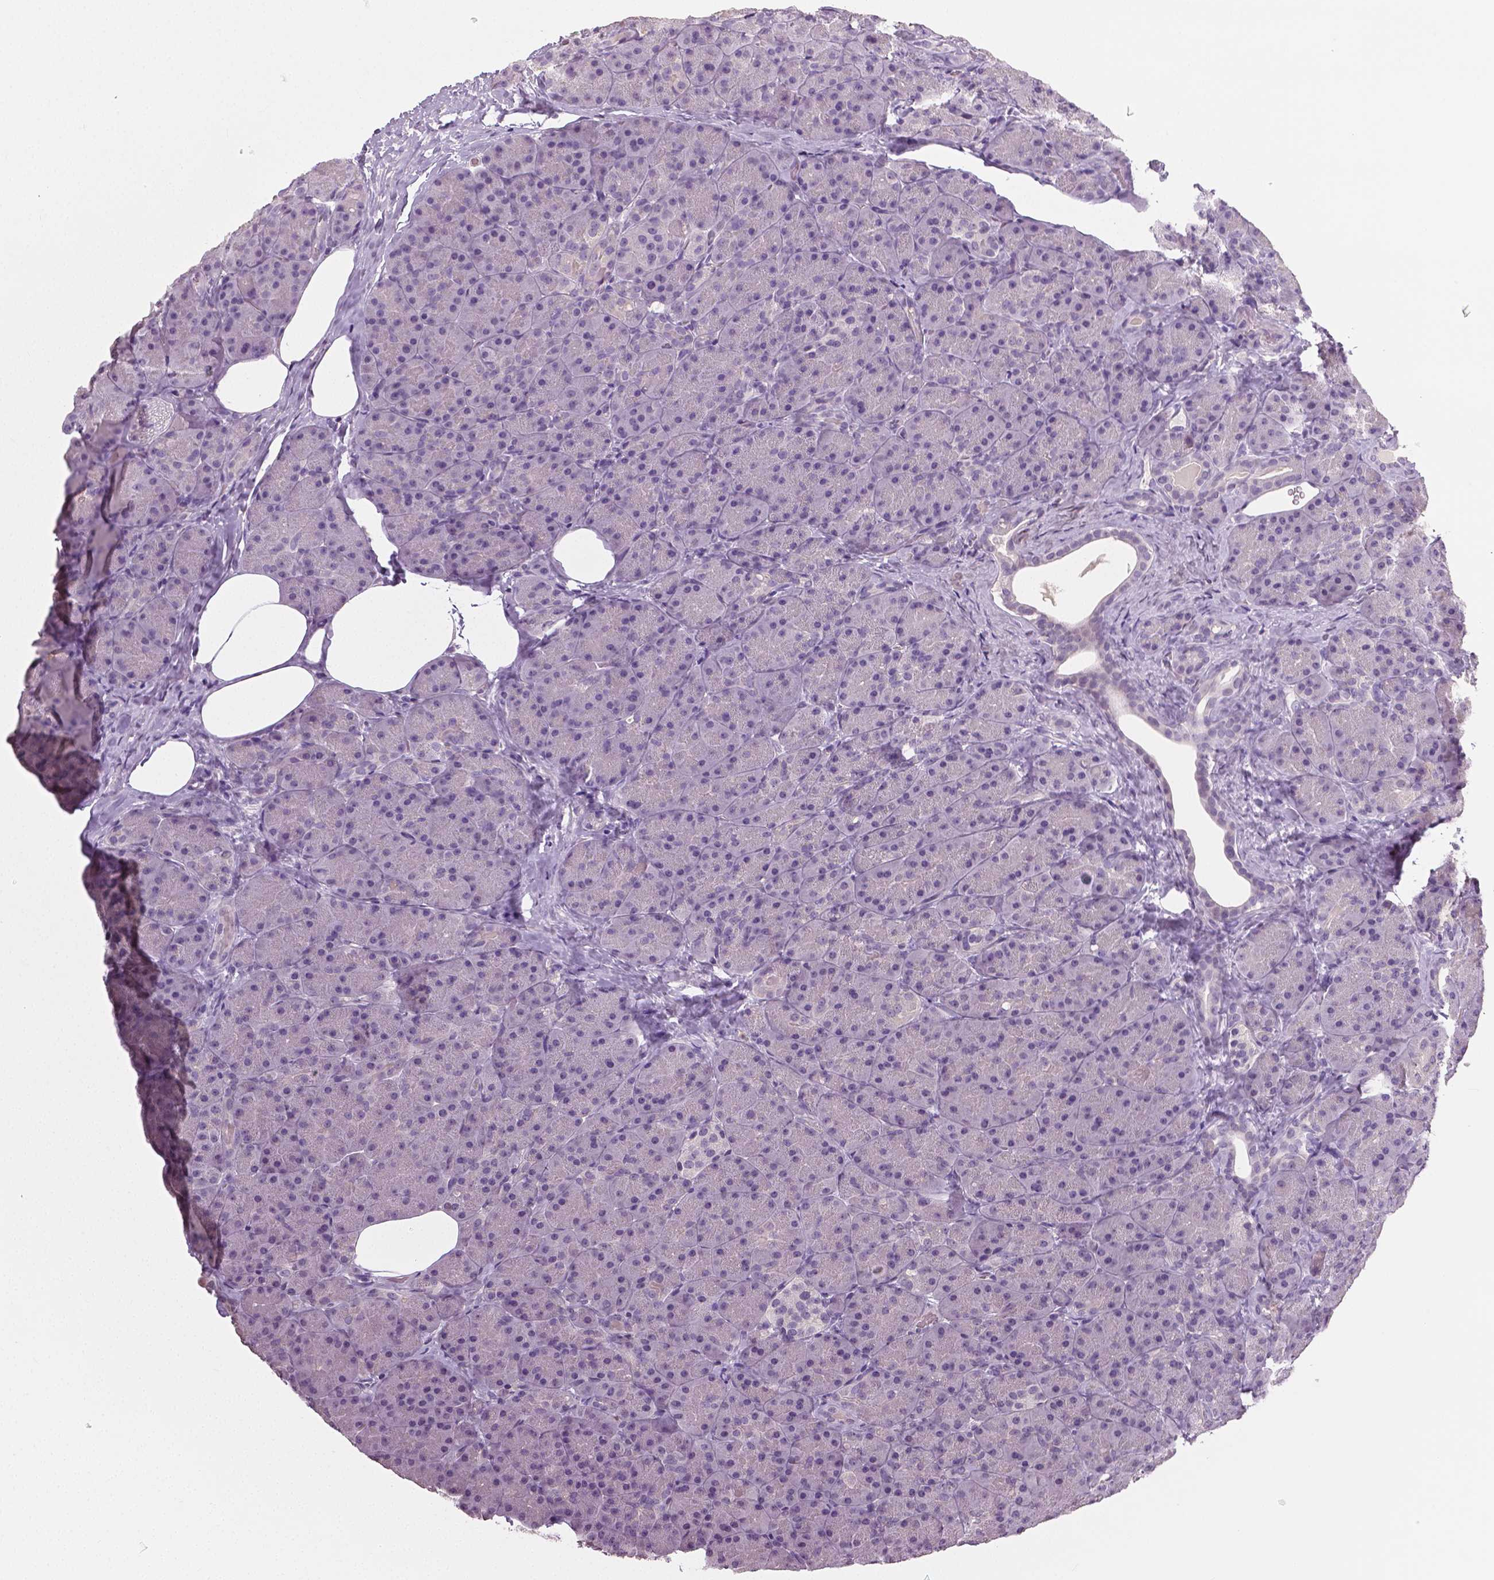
{"staining": {"intensity": "negative", "quantity": "none", "location": "none"}, "tissue": "pancreas", "cell_type": "Exocrine glandular cells", "image_type": "normal", "snomed": [{"axis": "morphology", "description": "Normal tissue, NOS"}, {"axis": "topography", "description": "Pancreas"}], "caption": "Immunohistochemical staining of benign pancreas reveals no significant expression in exocrine glandular cells. (DAB immunohistochemistry with hematoxylin counter stain).", "gene": "NECAB1", "patient": {"sex": "male", "age": 57}}